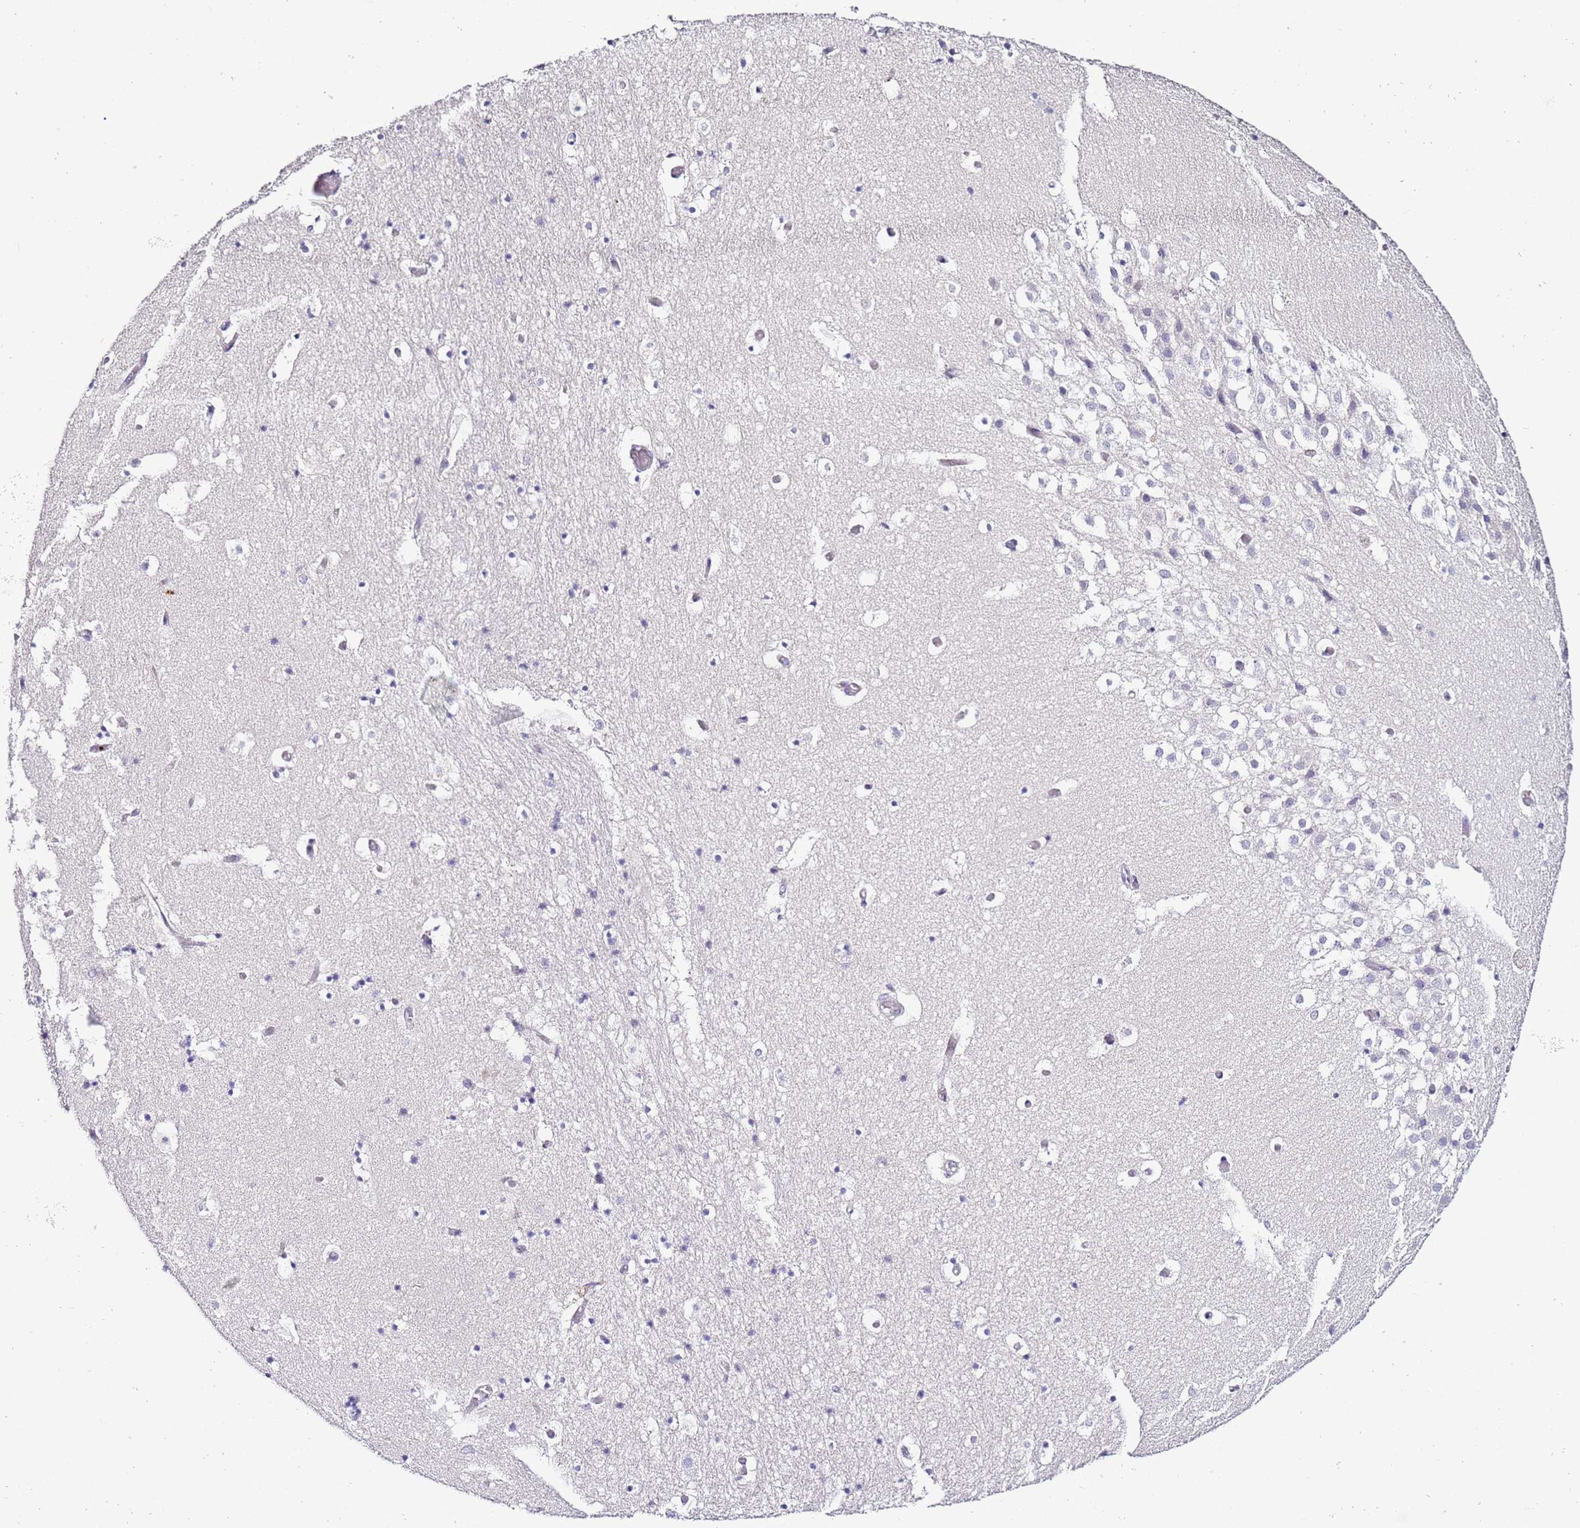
{"staining": {"intensity": "negative", "quantity": "none", "location": "none"}, "tissue": "hippocampus", "cell_type": "Glial cells", "image_type": "normal", "snomed": [{"axis": "morphology", "description": "Normal tissue, NOS"}, {"axis": "topography", "description": "Hippocampus"}], "caption": "Hippocampus stained for a protein using immunohistochemistry (IHC) demonstrates no expression glial cells.", "gene": "HGD", "patient": {"sex": "female", "age": 52}}